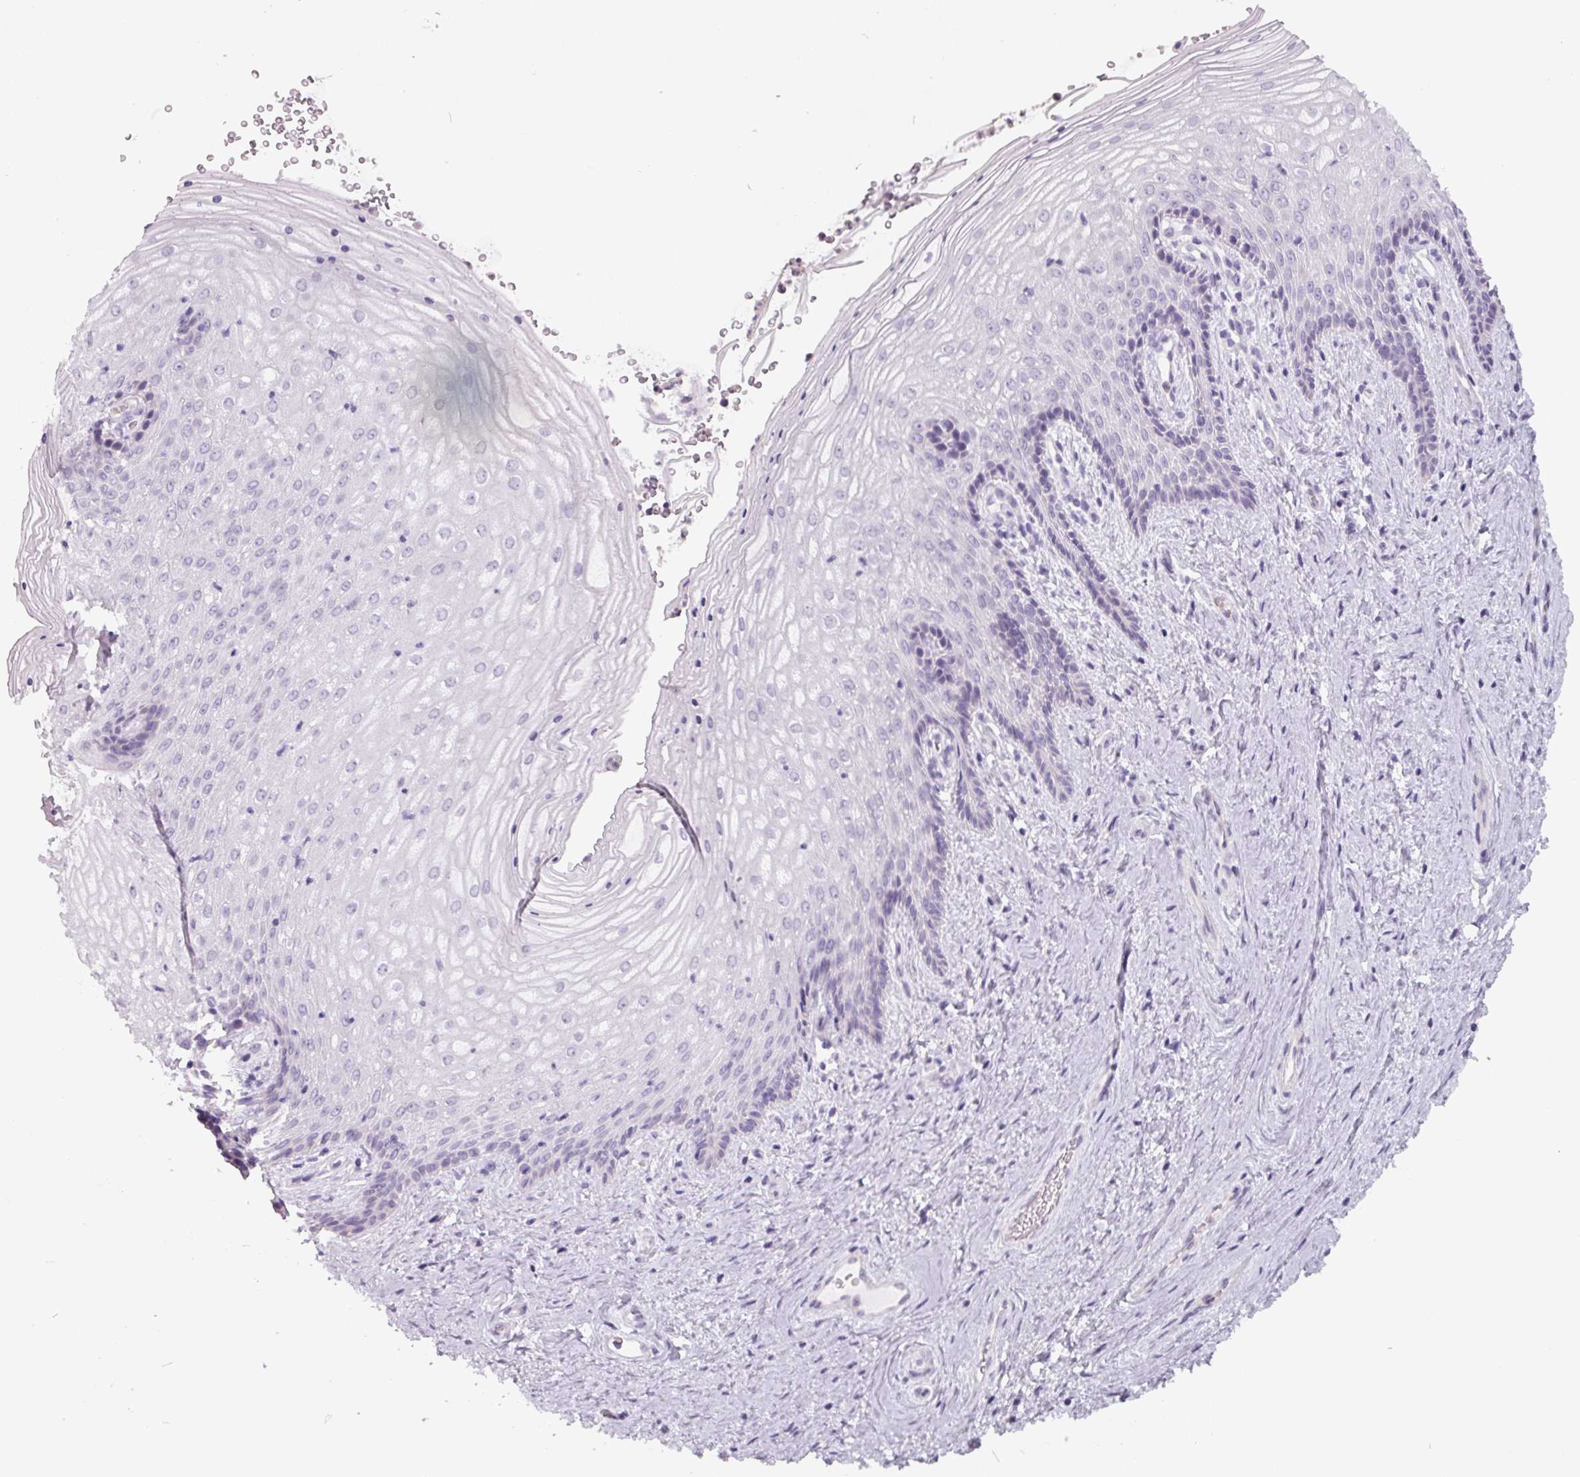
{"staining": {"intensity": "negative", "quantity": "none", "location": "none"}, "tissue": "vagina", "cell_type": "Squamous epithelial cells", "image_type": "normal", "snomed": [{"axis": "morphology", "description": "Normal tissue, NOS"}, {"axis": "topography", "description": "Vagina"}], "caption": "Human vagina stained for a protein using IHC displays no staining in squamous epithelial cells.", "gene": "FTCD", "patient": {"sex": "female", "age": 45}}